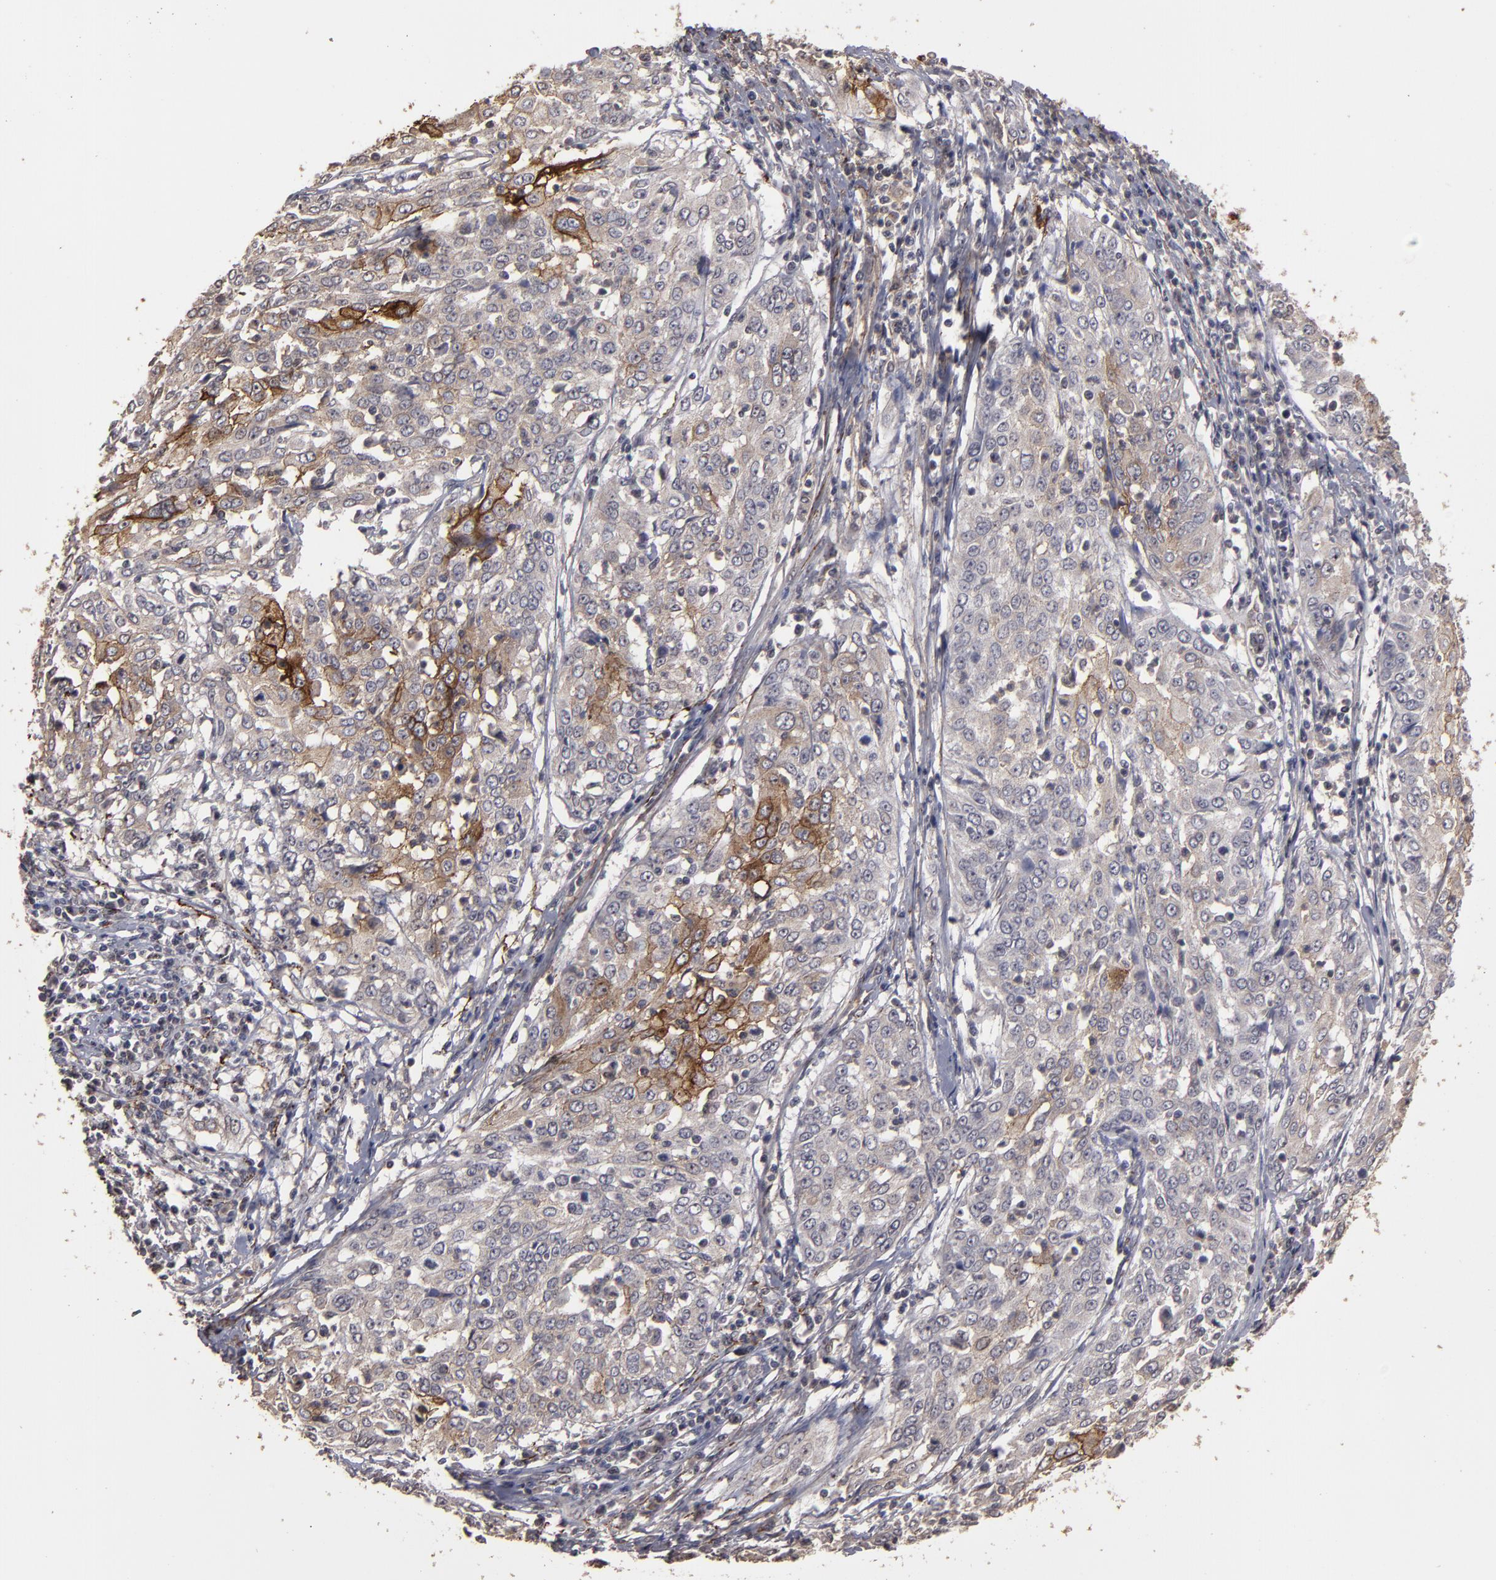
{"staining": {"intensity": "moderate", "quantity": "25%-75%", "location": "cytoplasmic/membranous"}, "tissue": "cervical cancer", "cell_type": "Tumor cells", "image_type": "cancer", "snomed": [{"axis": "morphology", "description": "Squamous cell carcinoma, NOS"}, {"axis": "topography", "description": "Cervix"}], "caption": "A brown stain shows moderate cytoplasmic/membranous positivity of a protein in human cervical cancer tumor cells. The protein is shown in brown color, while the nuclei are stained blue.", "gene": "CD55", "patient": {"sex": "female", "age": 39}}